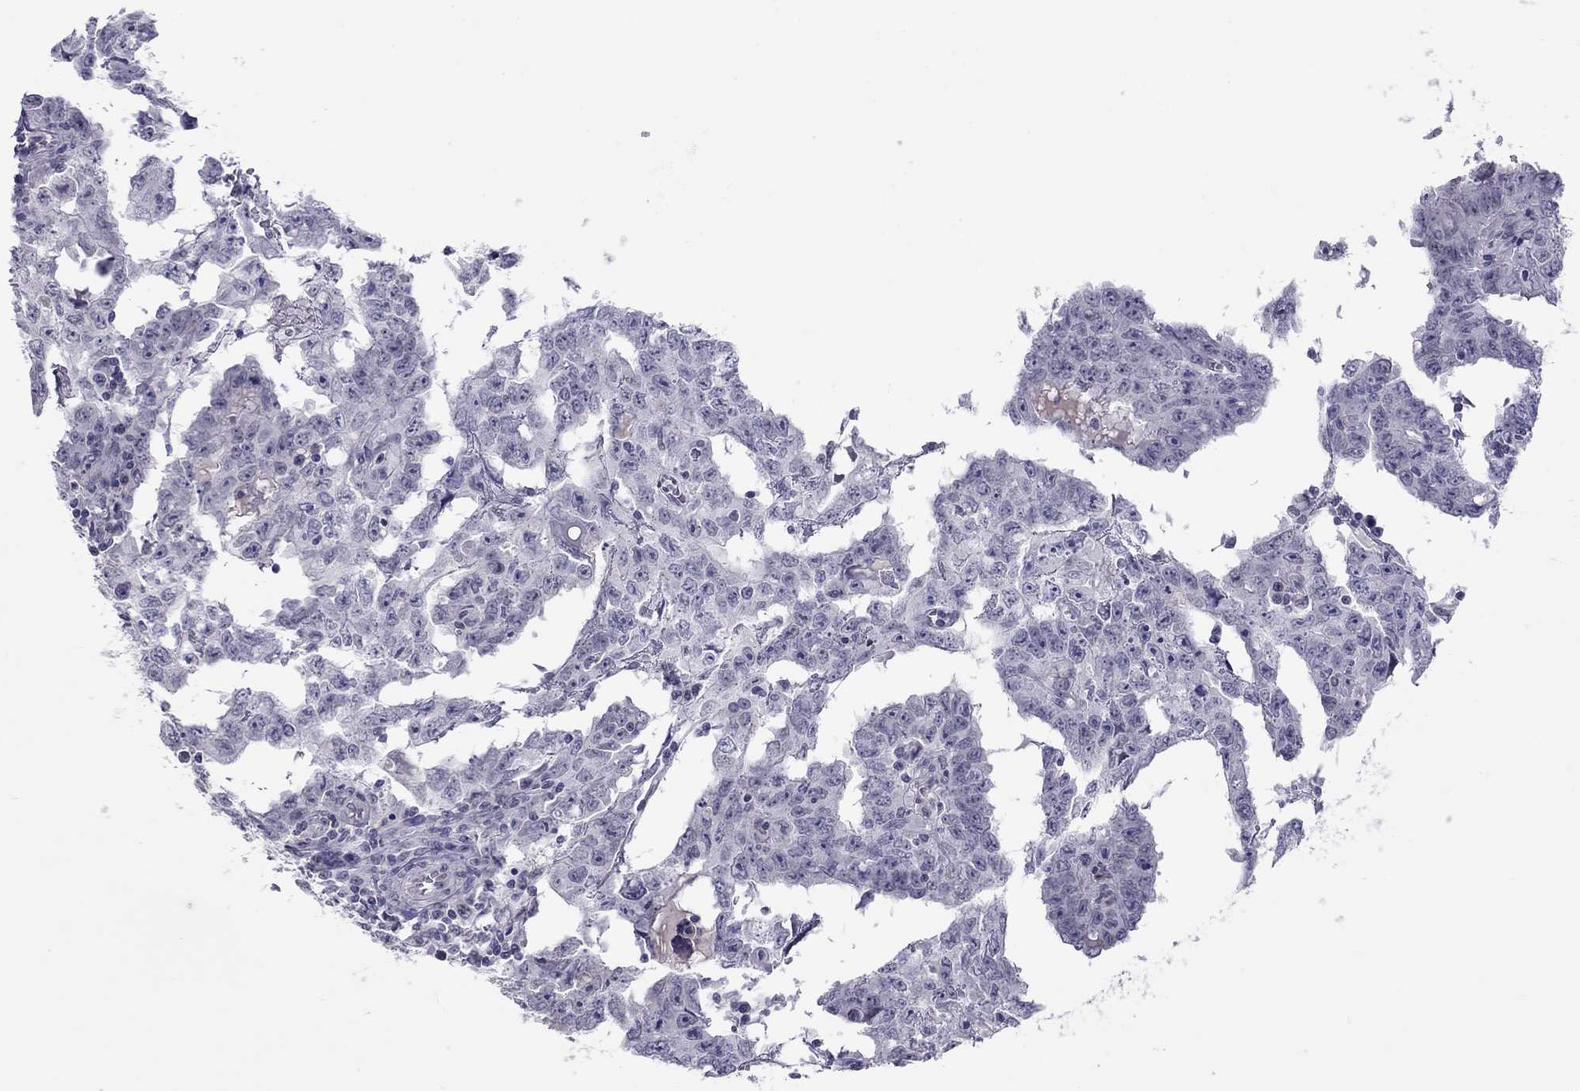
{"staining": {"intensity": "negative", "quantity": "none", "location": "none"}, "tissue": "testis cancer", "cell_type": "Tumor cells", "image_type": "cancer", "snomed": [{"axis": "morphology", "description": "Carcinoma, Embryonal, NOS"}, {"axis": "topography", "description": "Testis"}], "caption": "A high-resolution image shows immunohistochemistry (IHC) staining of testis cancer (embryonal carcinoma), which shows no significant staining in tumor cells.", "gene": "JHY", "patient": {"sex": "male", "age": 22}}